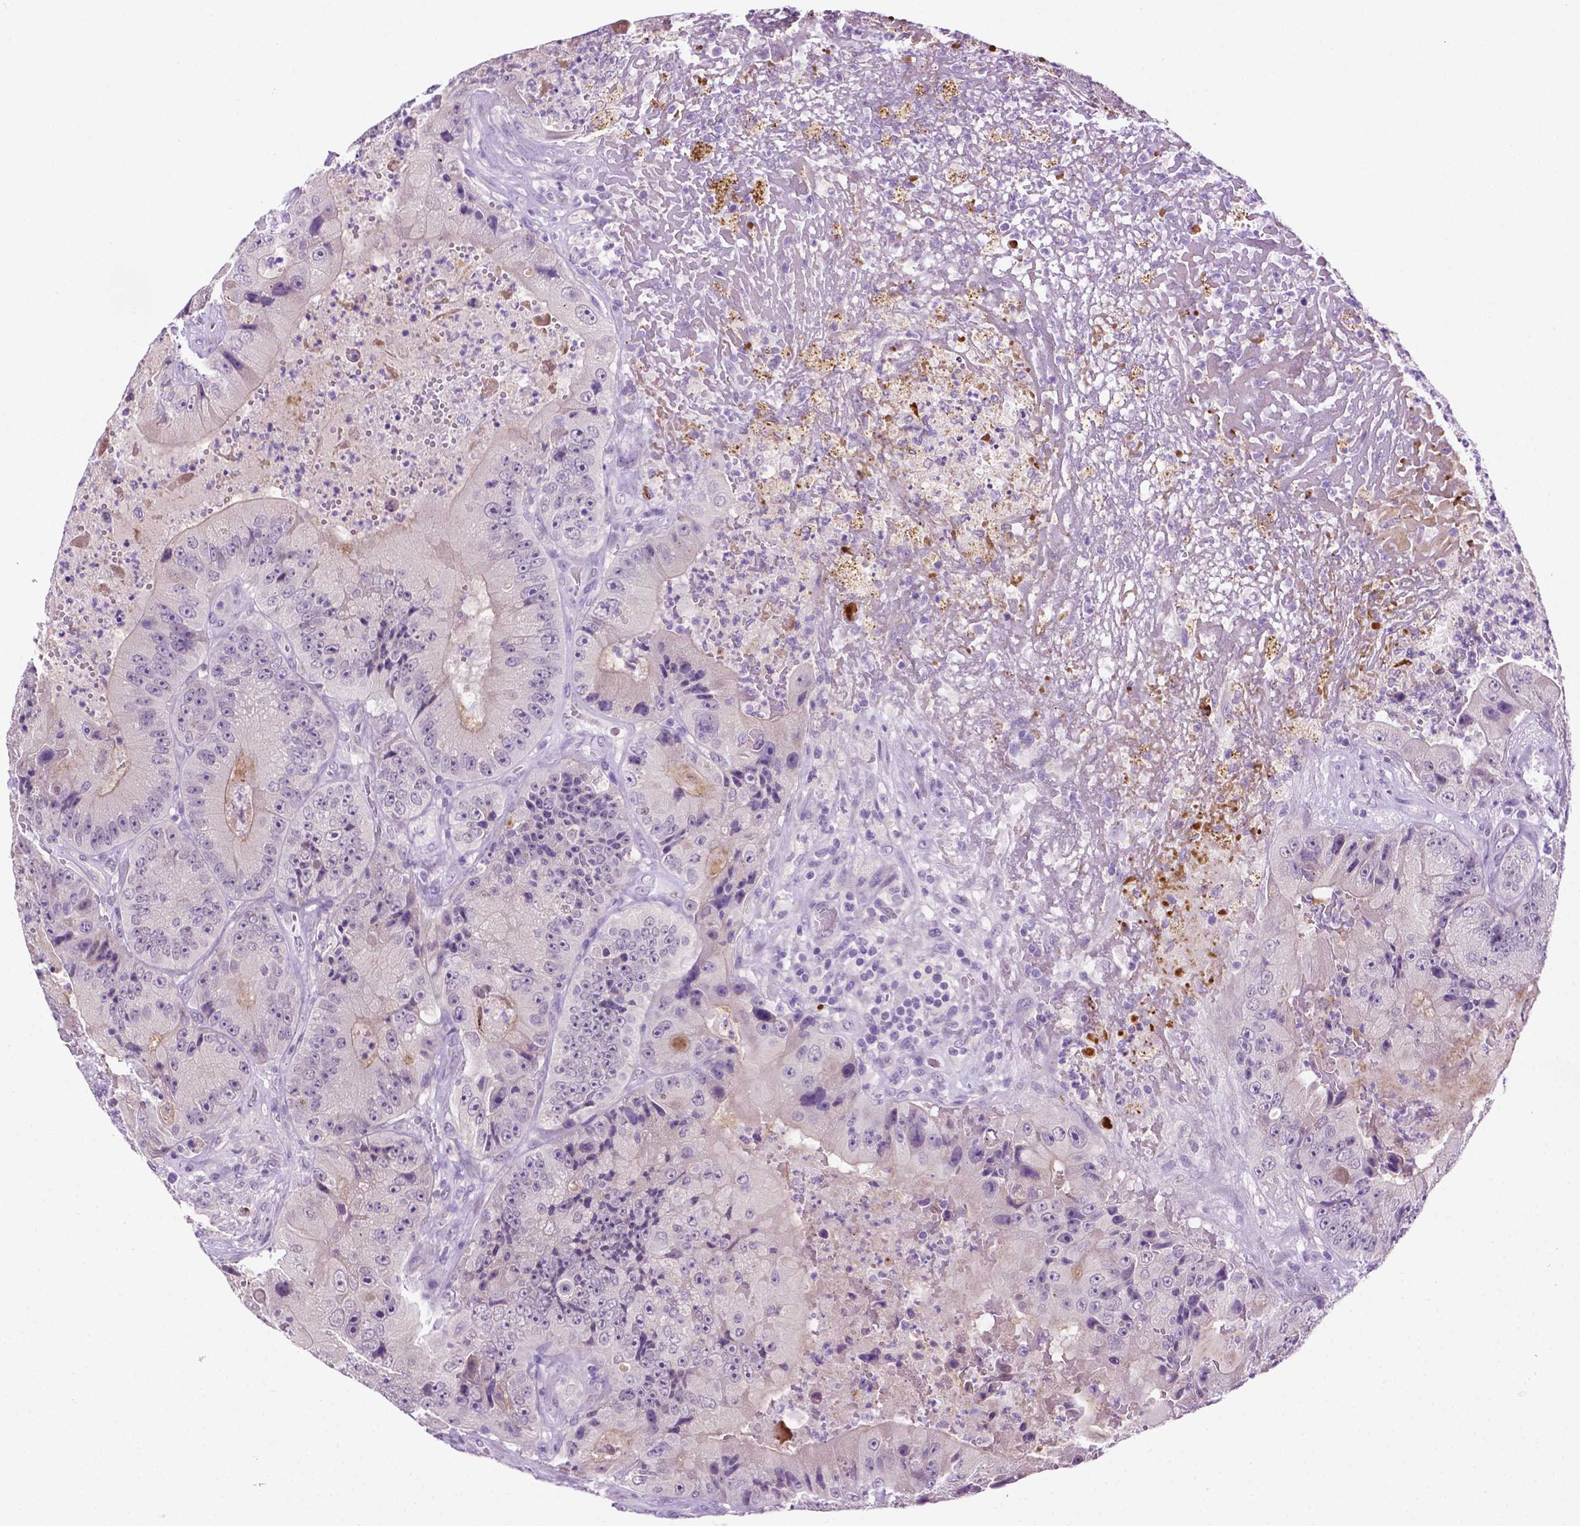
{"staining": {"intensity": "weak", "quantity": "<25%", "location": "cytoplasmic/membranous"}, "tissue": "colorectal cancer", "cell_type": "Tumor cells", "image_type": "cancer", "snomed": [{"axis": "morphology", "description": "Adenocarcinoma, NOS"}, {"axis": "topography", "description": "Colon"}], "caption": "This is a histopathology image of IHC staining of colorectal adenocarcinoma, which shows no staining in tumor cells.", "gene": "MMP27", "patient": {"sex": "female", "age": 86}}